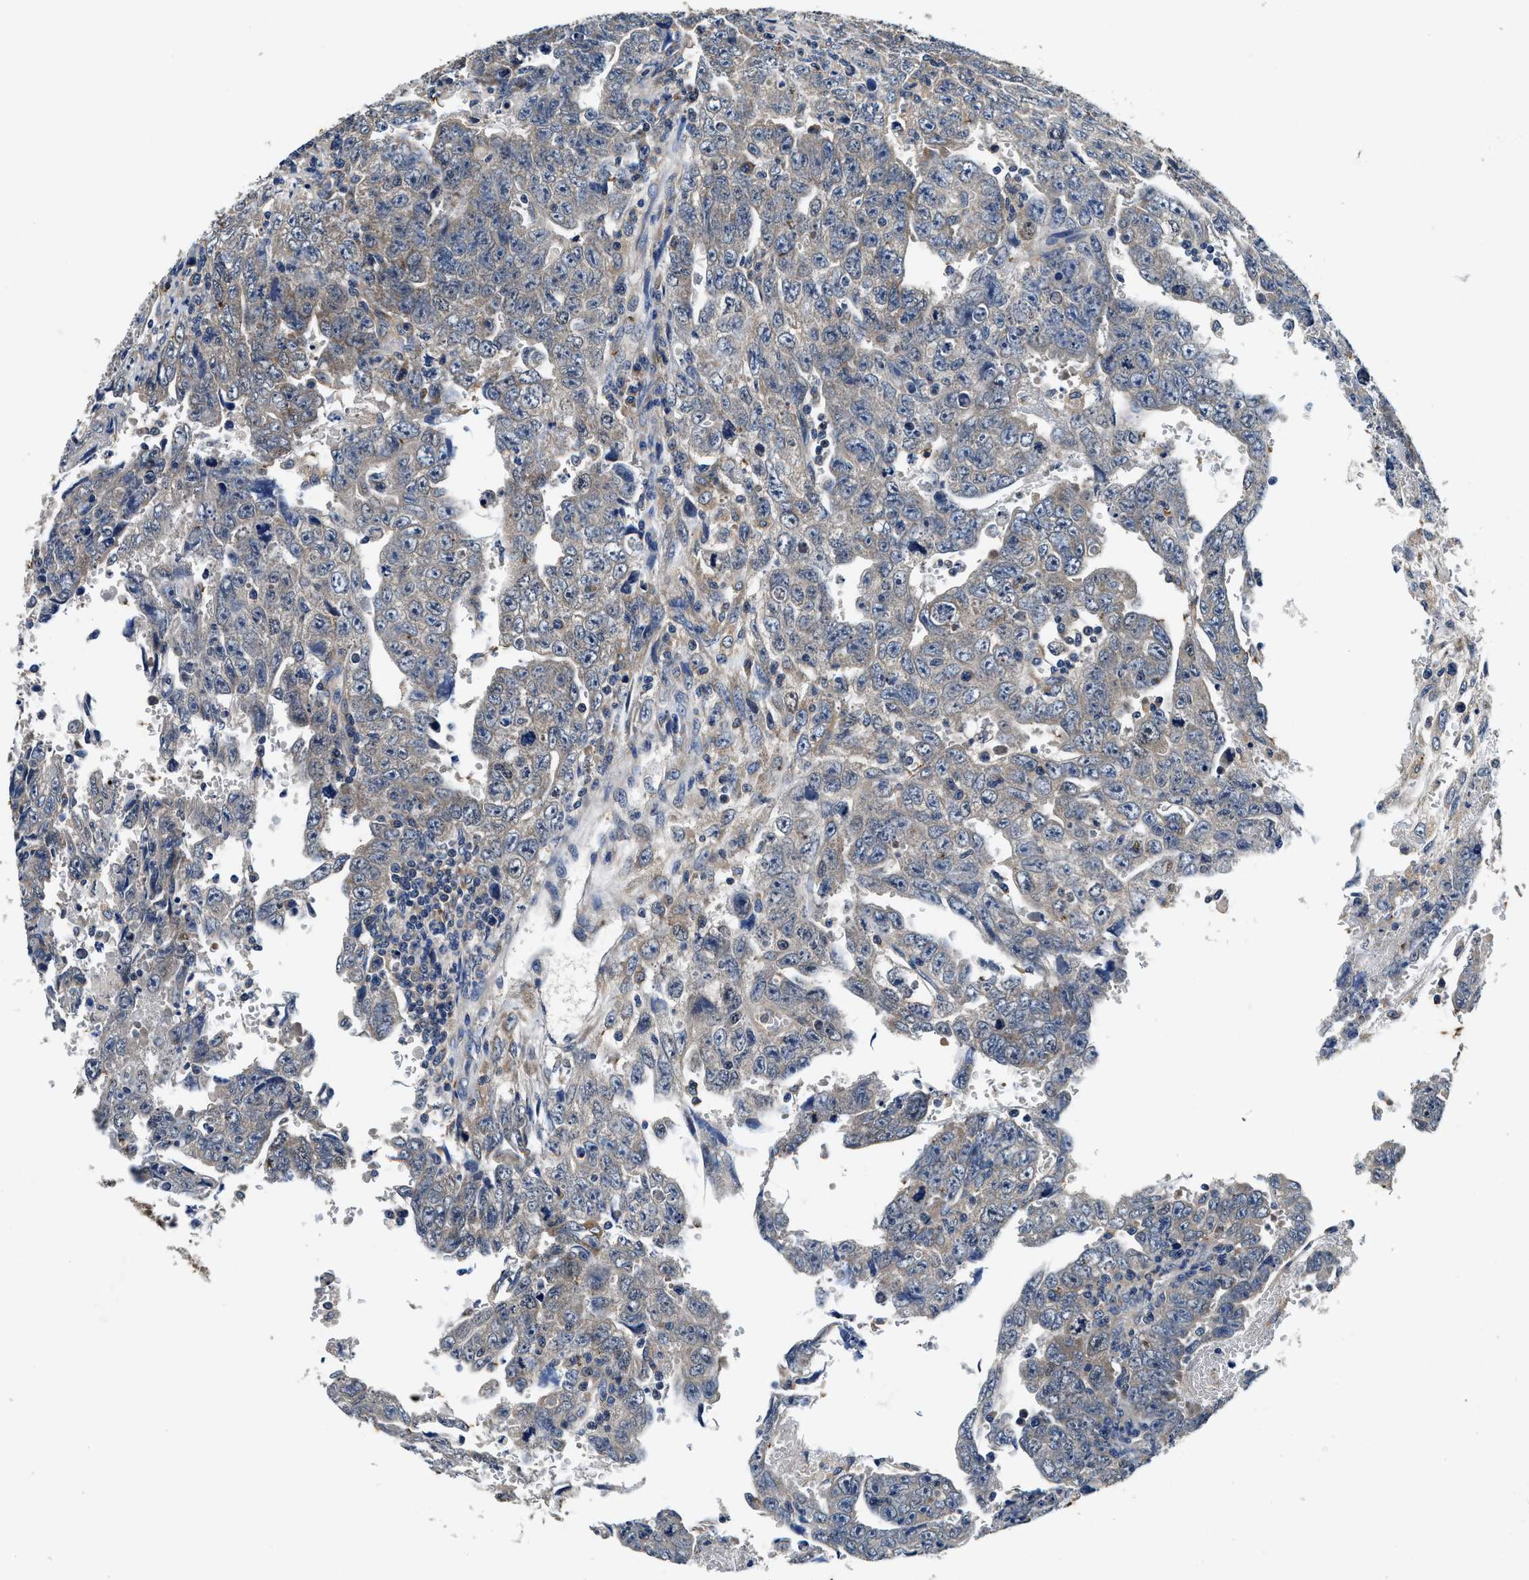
{"staining": {"intensity": "weak", "quantity": "25%-75%", "location": "cytoplasmic/membranous"}, "tissue": "testis cancer", "cell_type": "Tumor cells", "image_type": "cancer", "snomed": [{"axis": "morphology", "description": "Carcinoma, Embryonal, NOS"}, {"axis": "topography", "description": "Testis"}], "caption": "Testis cancer (embryonal carcinoma) was stained to show a protein in brown. There is low levels of weak cytoplasmic/membranous staining in approximately 25%-75% of tumor cells. Using DAB (brown) and hematoxylin (blue) stains, captured at high magnification using brightfield microscopy.", "gene": "PI4KB", "patient": {"sex": "male", "age": 28}}